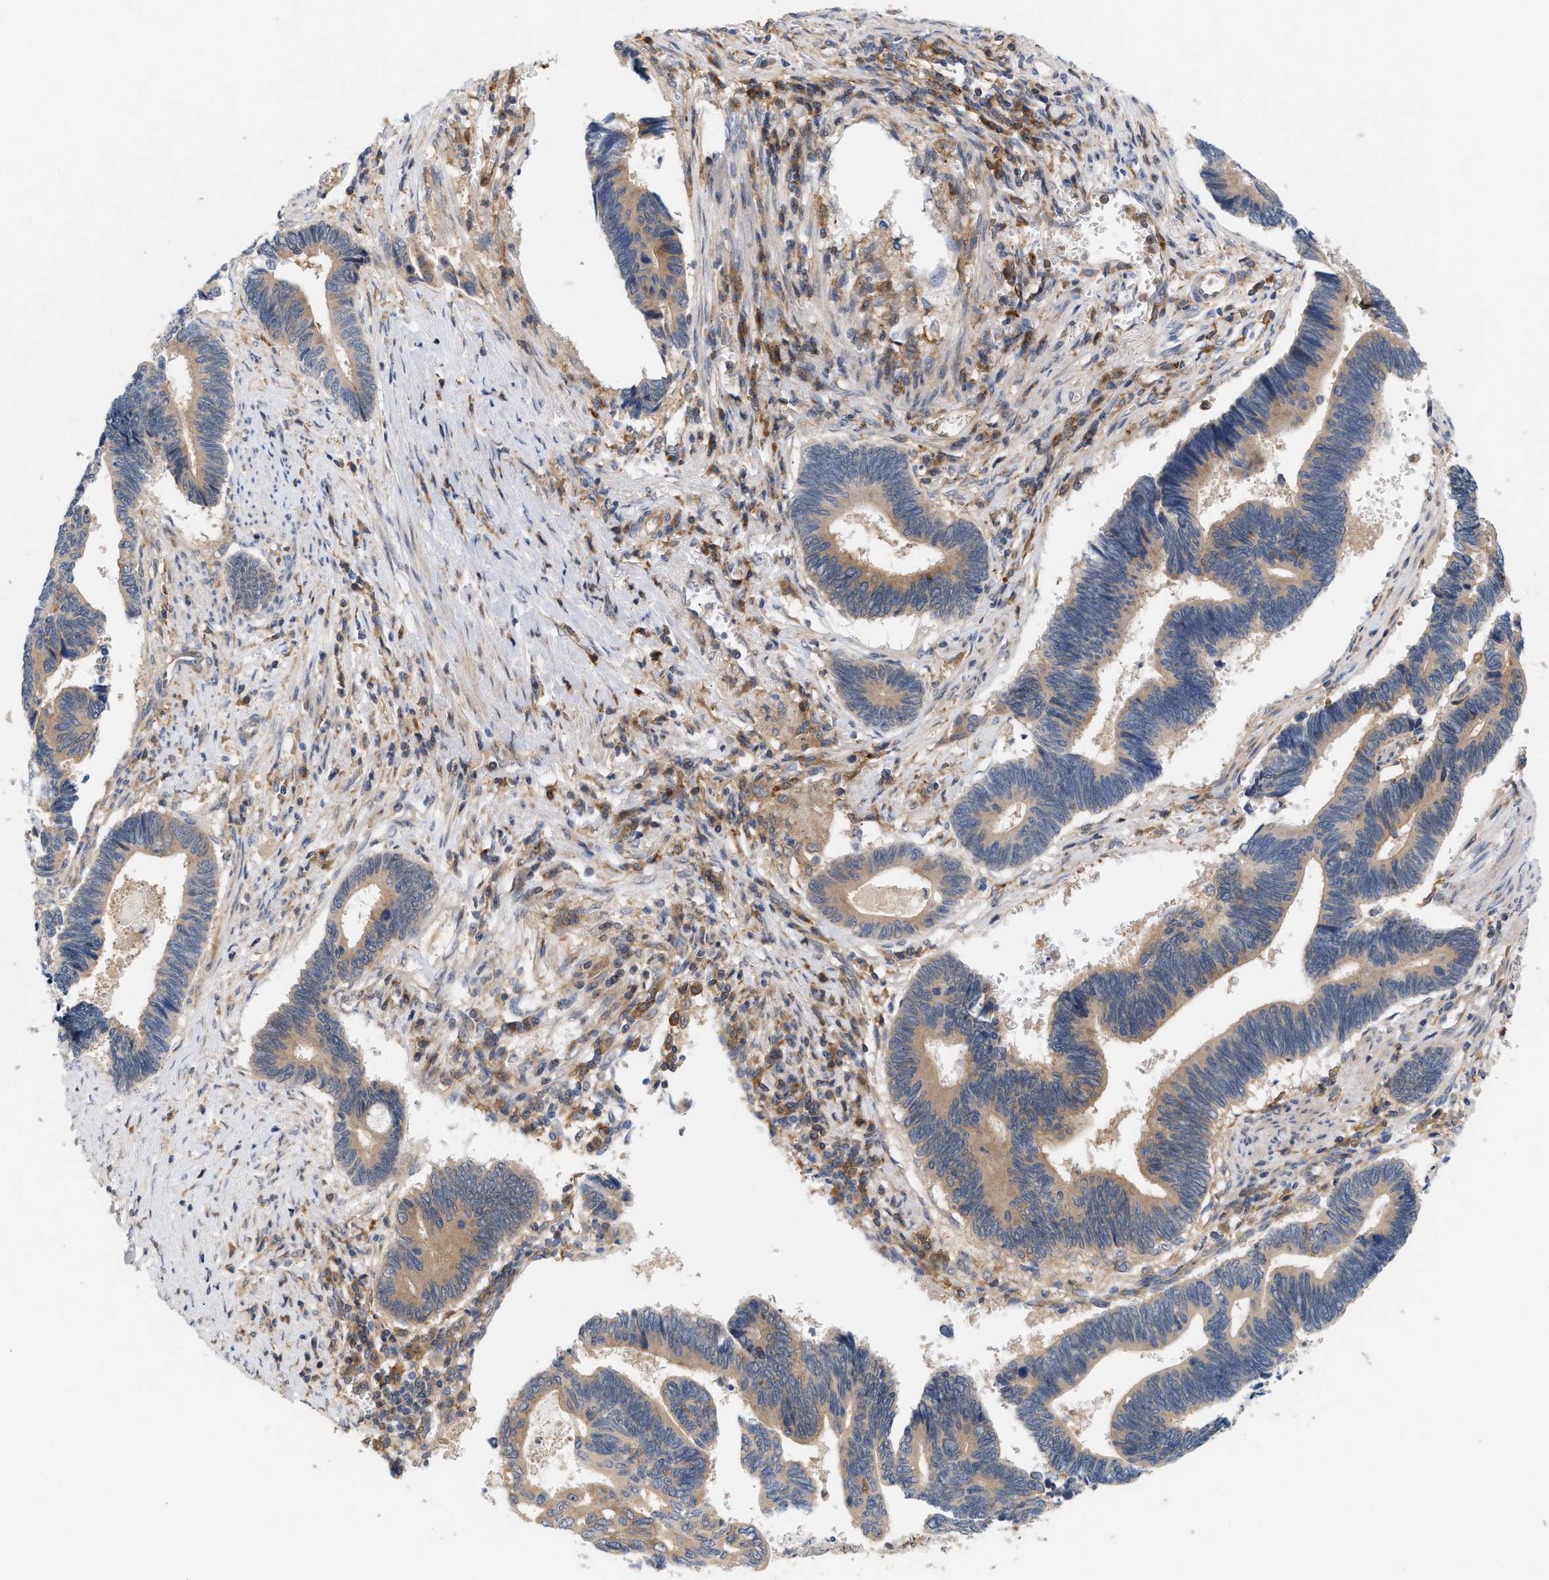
{"staining": {"intensity": "moderate", "quantity": ">75%", "location": "cytoplasmic/membranous"}, "tissue": "pancreatic cancer", "cell_type": "Tumor cells", "image_type": "cancer", "snomed": [{"axis": "morphology", "description": "Adenocarcinoma, NOS"}, {"axis": "topography", "description": "Pancreas"}], "caption": "A brown stain highlights moderate cytoplasmic/membranous positivity of a protein in human pancreatic cancer (adenocarcinoma) tumor cells. (Stains: DAB in brown, nuclei in blue, Microscopy: brightfield microscopy at high magnification).", "gene": "DBNL", "patient": {"sex": "female", "age": 70}}